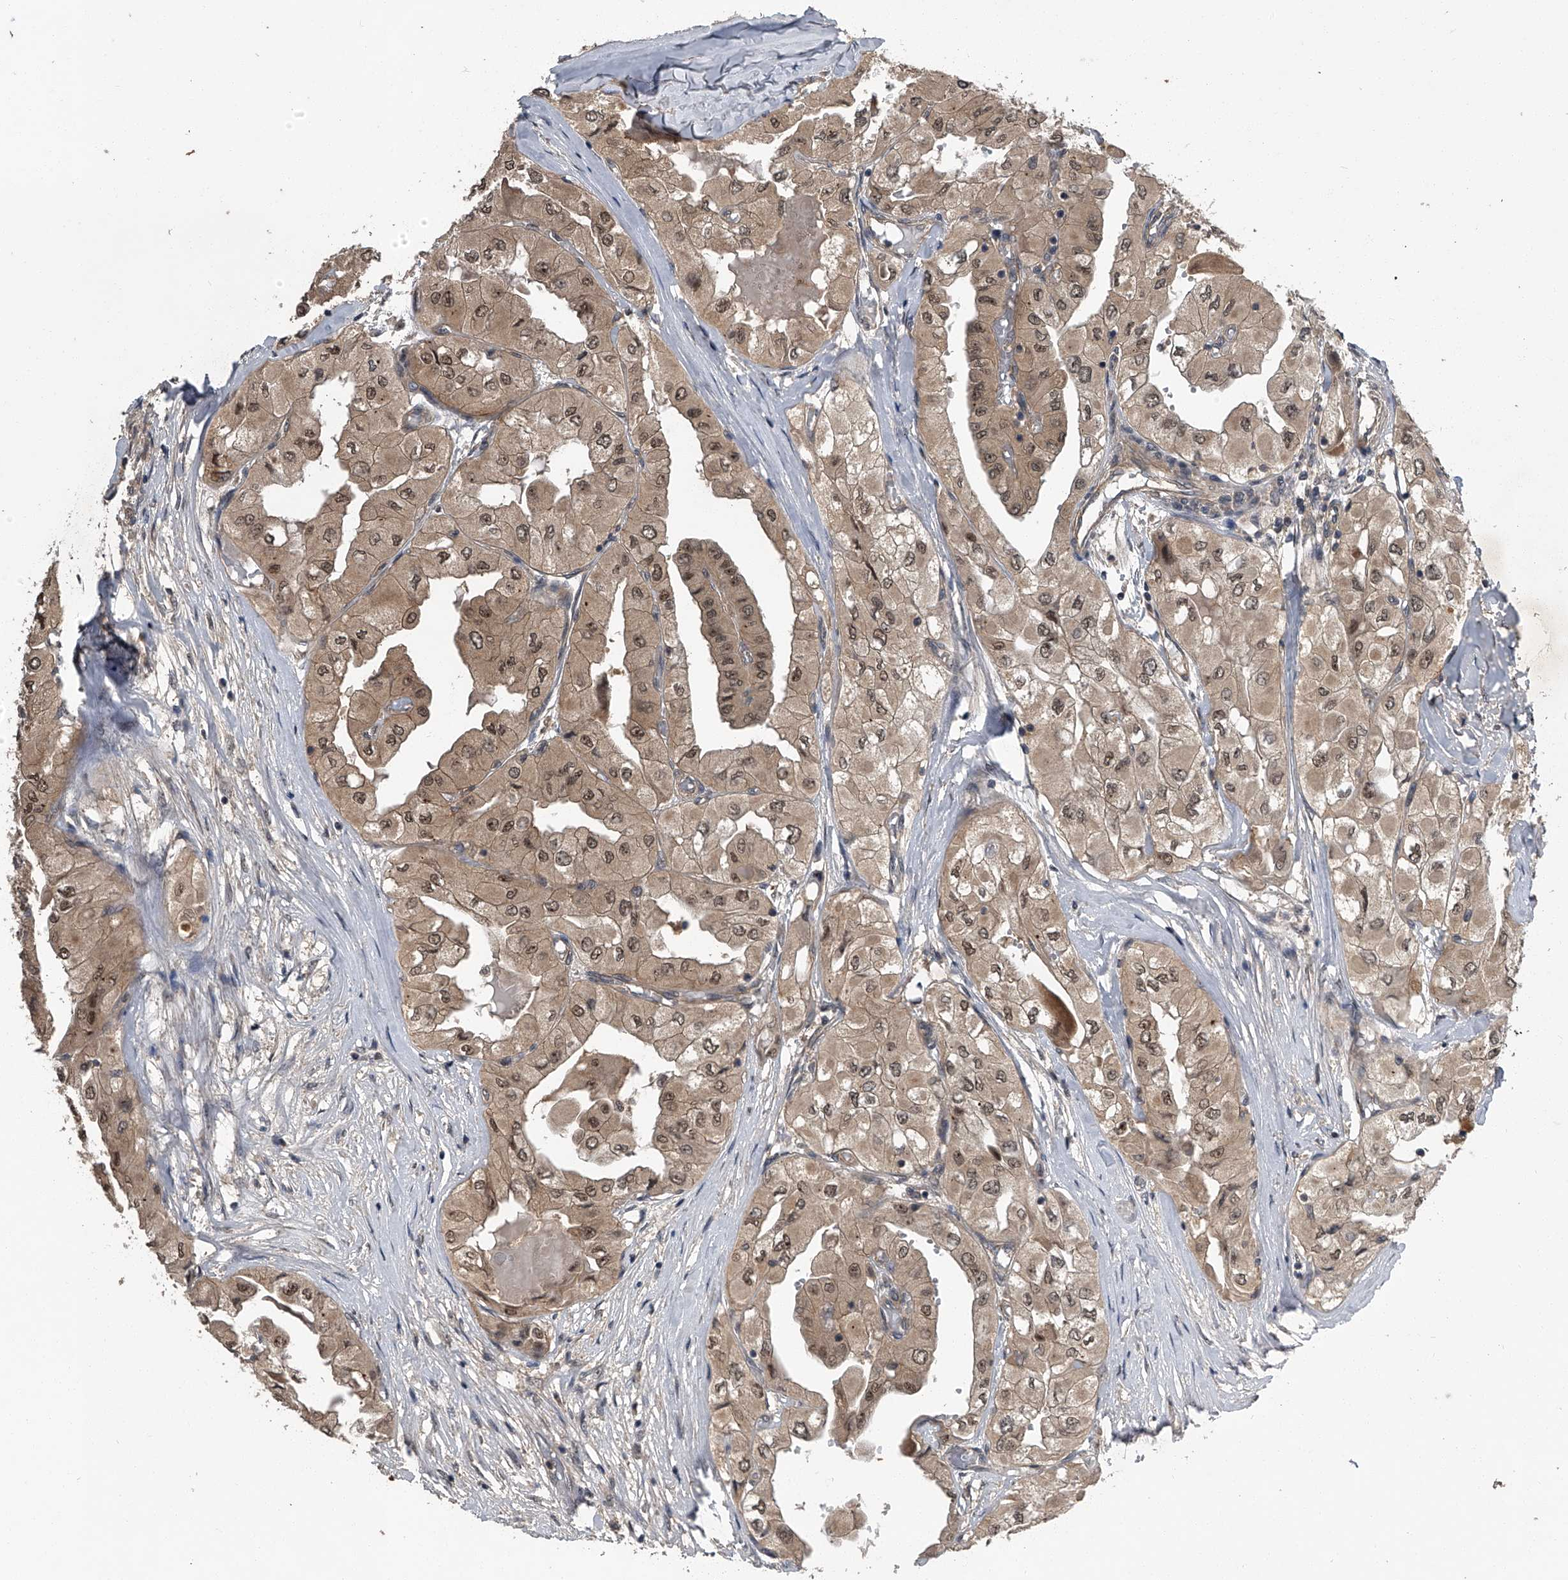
{"staining": {"intensity": "moderate", "quantity": ">75%", "location": "cytoplasmic/membranous,nuclear"}, "tissue": "thyroid cancer", "cell_type": "Tumor cells", "image_type": "cancer", "snomed": [{"axis": "morphology", "description": "Papillary adenocarcinoma, NOS"}, {"axis": "topography", "description": "Thyroid gland"}], "caption": "IHC micrograph of papillary adenocarcinoma (thyroid) stained for a protein (brown), which shows medium levels of moderate cytoplasmic/membranous and nuclear positivity in about >75% of tumor cells.", "gene": "SLC12A8", "patient": {"sex": "female", "age": 59}}